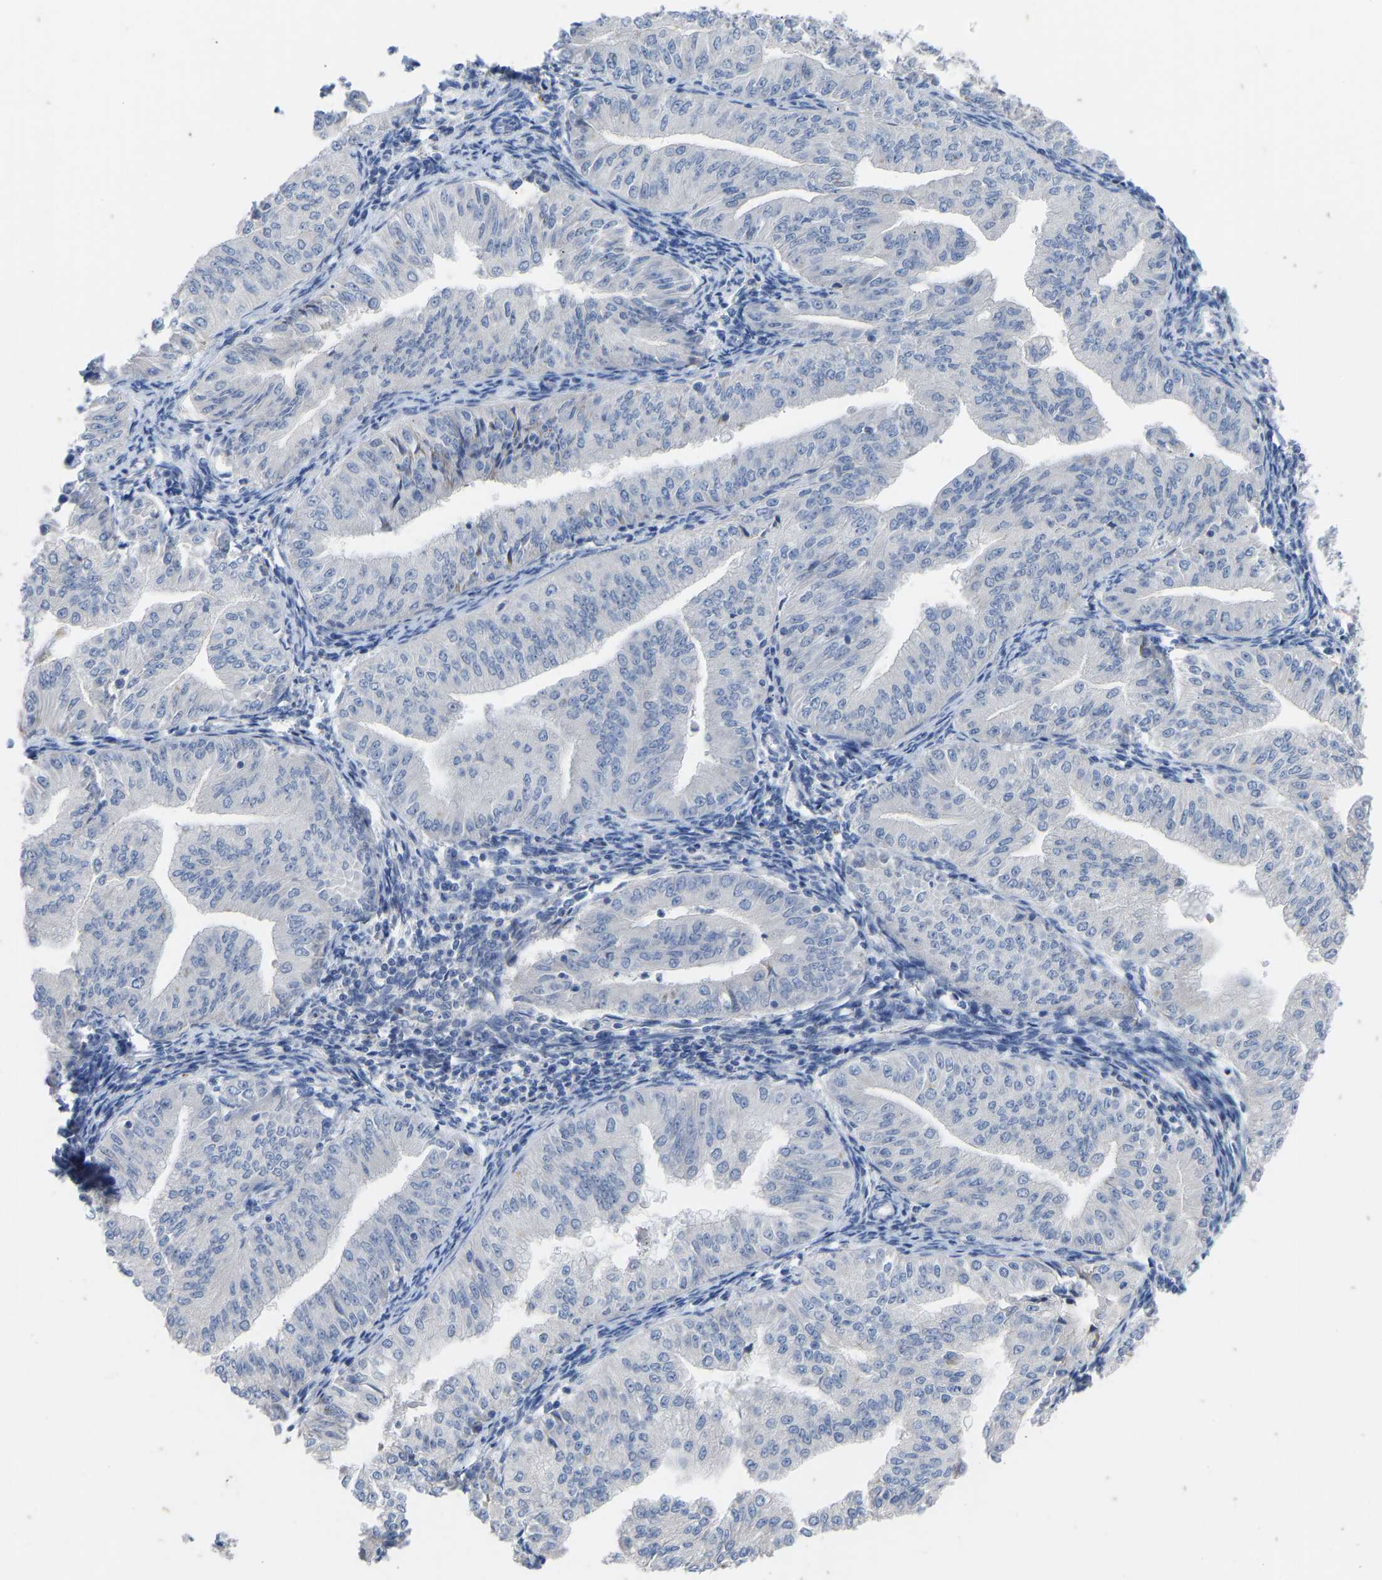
{"staining": {"intensity": "negative", "quantity": "none", "location": "none"}, "tissue": "endometrial cancer", "cell_type": "Tumor cells", "image_type": "cancer", "snomed": [{"axis": "morphology", "description": "Normal tissue, NOS"}, {"axis": "morphology", "description": "Adenocarcinoma, NOS"}, {"axis": "topography", "description": "Endometrium"}], "caption": "DAB immunohistochemical staining of human adenocarcinoma (endometrial) demonstrates no significant expression in tumor cells.", "gene": "OLIG2", "patient": {"sex": "female", "age": 53}}